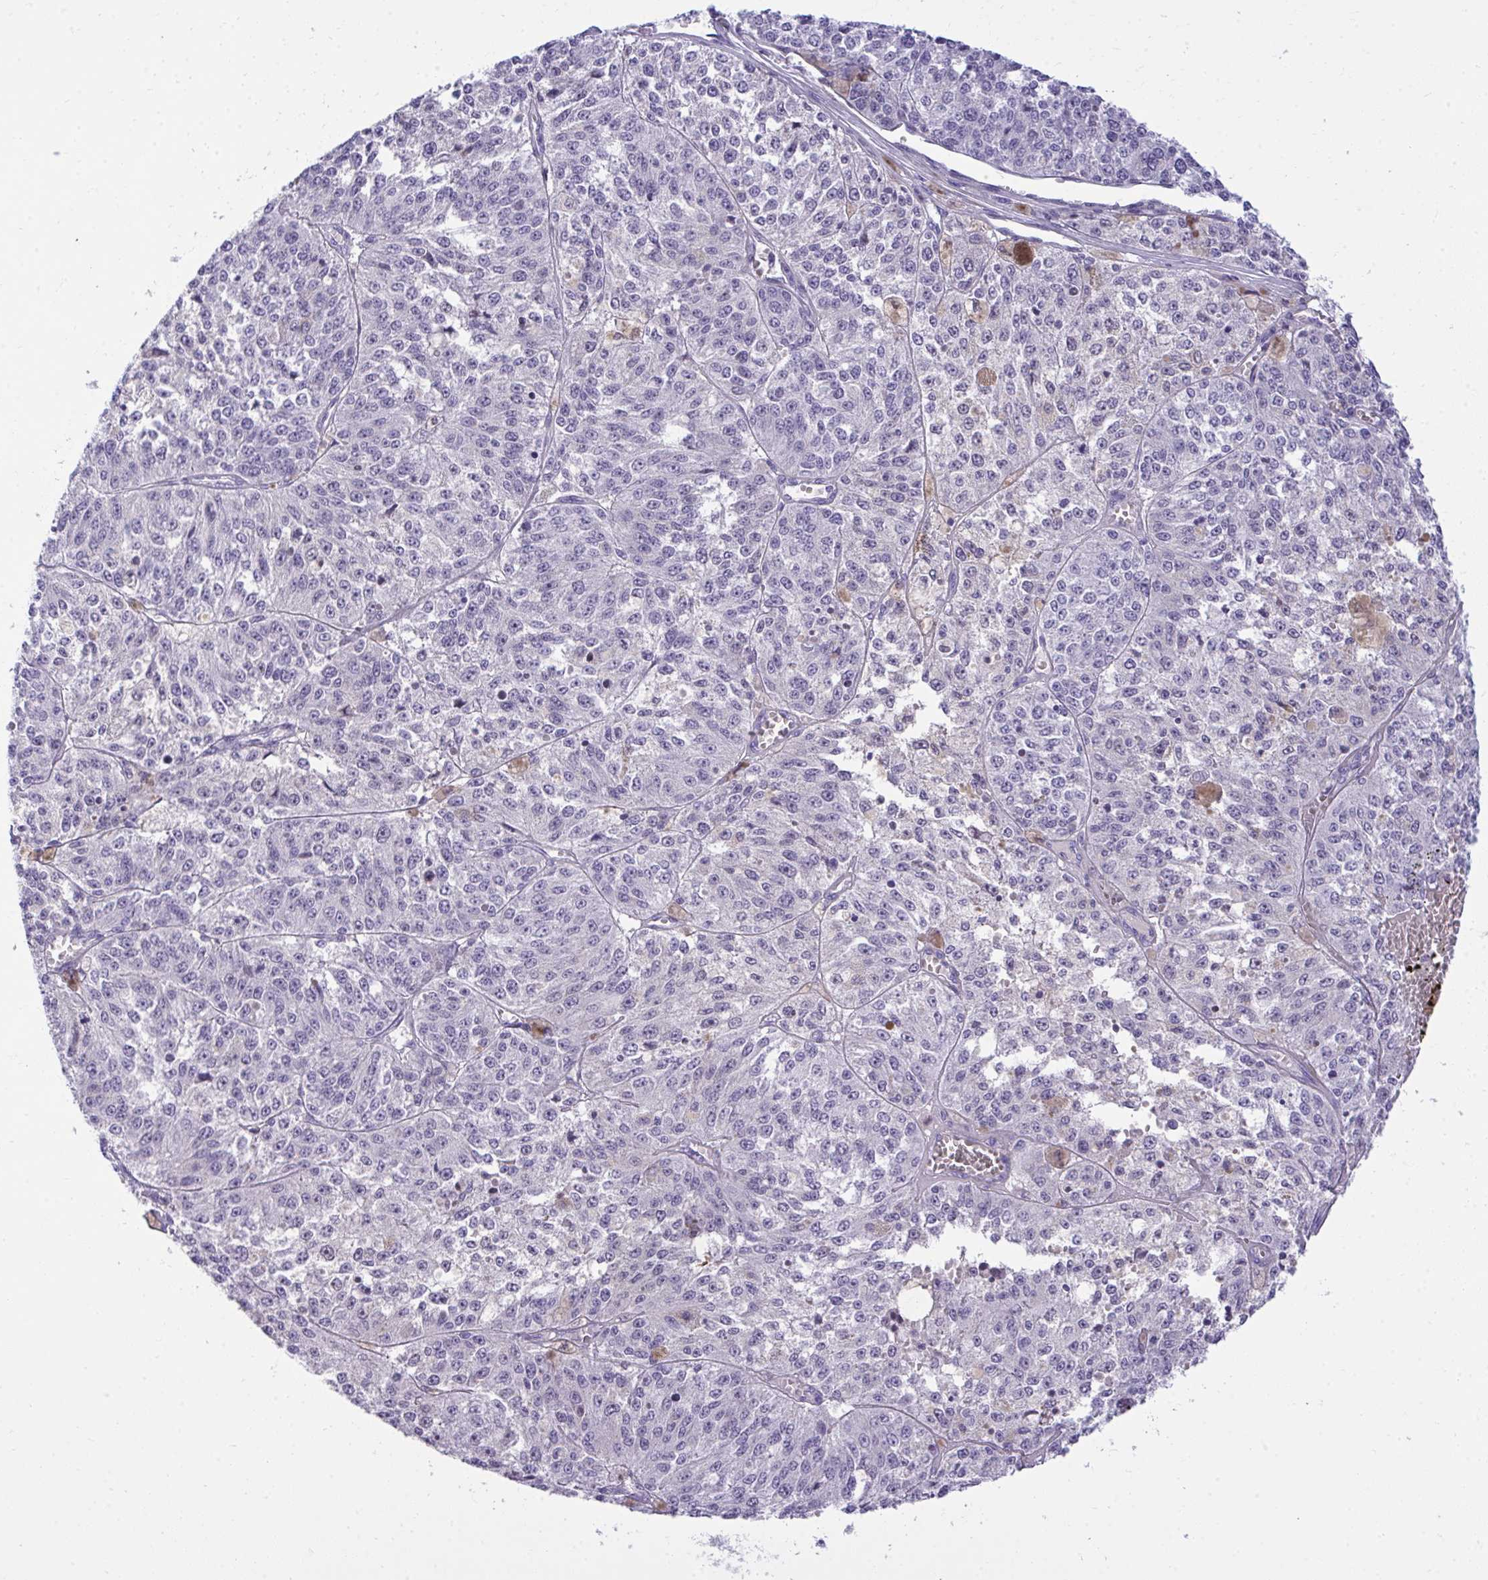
{"staining": {"intensity": "negative", "quantity": "none", "location": "none"}, "tissue": "melanoma", "cell_type": "Tumor cells", "image_type": "cancer", "snomed": [{"axis": "morphology", "description": "Malignant melanoma, Metastatic site"}, {"axis": "topography", "description": "Lymph node"}], "caption": "DAB (3,3'-diaminobenzidine) immunohistochemical staining of human melanoma shows no significant expression in tumor cells.", "gene": "TMCO5A", "patient": {"sex": "female", "age": 64}}